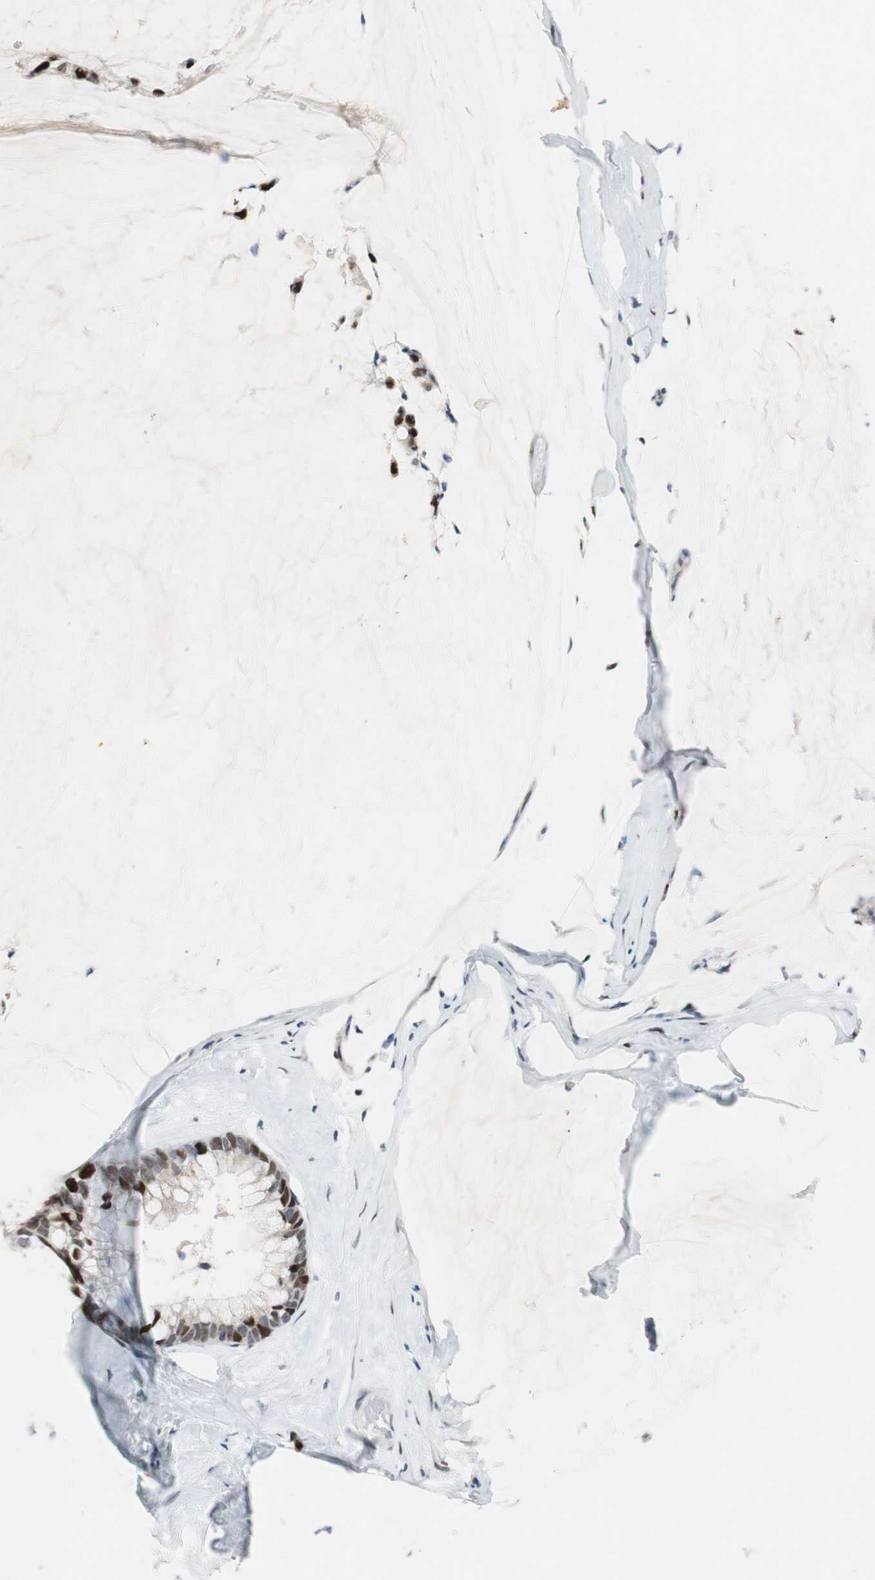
{"staining": {"intensity": "strong", "quantity": ">75%", "location": "nuclear"}, "tissue": "ovarian cancer", "cell_type": "Tumor cells", "image_type": "cancer", "snomed": [{"axis": "morphology", "description": "Cystadenocarcinoma, mucinous, NOS"}, {"axis": "topography", "description": "Ovary"}], "caption": "A micrograph of ovarian cancer stained for a protein exhibits strong nuclear brown staining in tumor cells. The staining was performed using DAB (3,3'-diaminobenzidine), with brown indicating positive protein expression. Nuclei are stained blue with hematoxylin.", "gene": "AJUBA", "patient": {"sex": "female", "age": 39}}